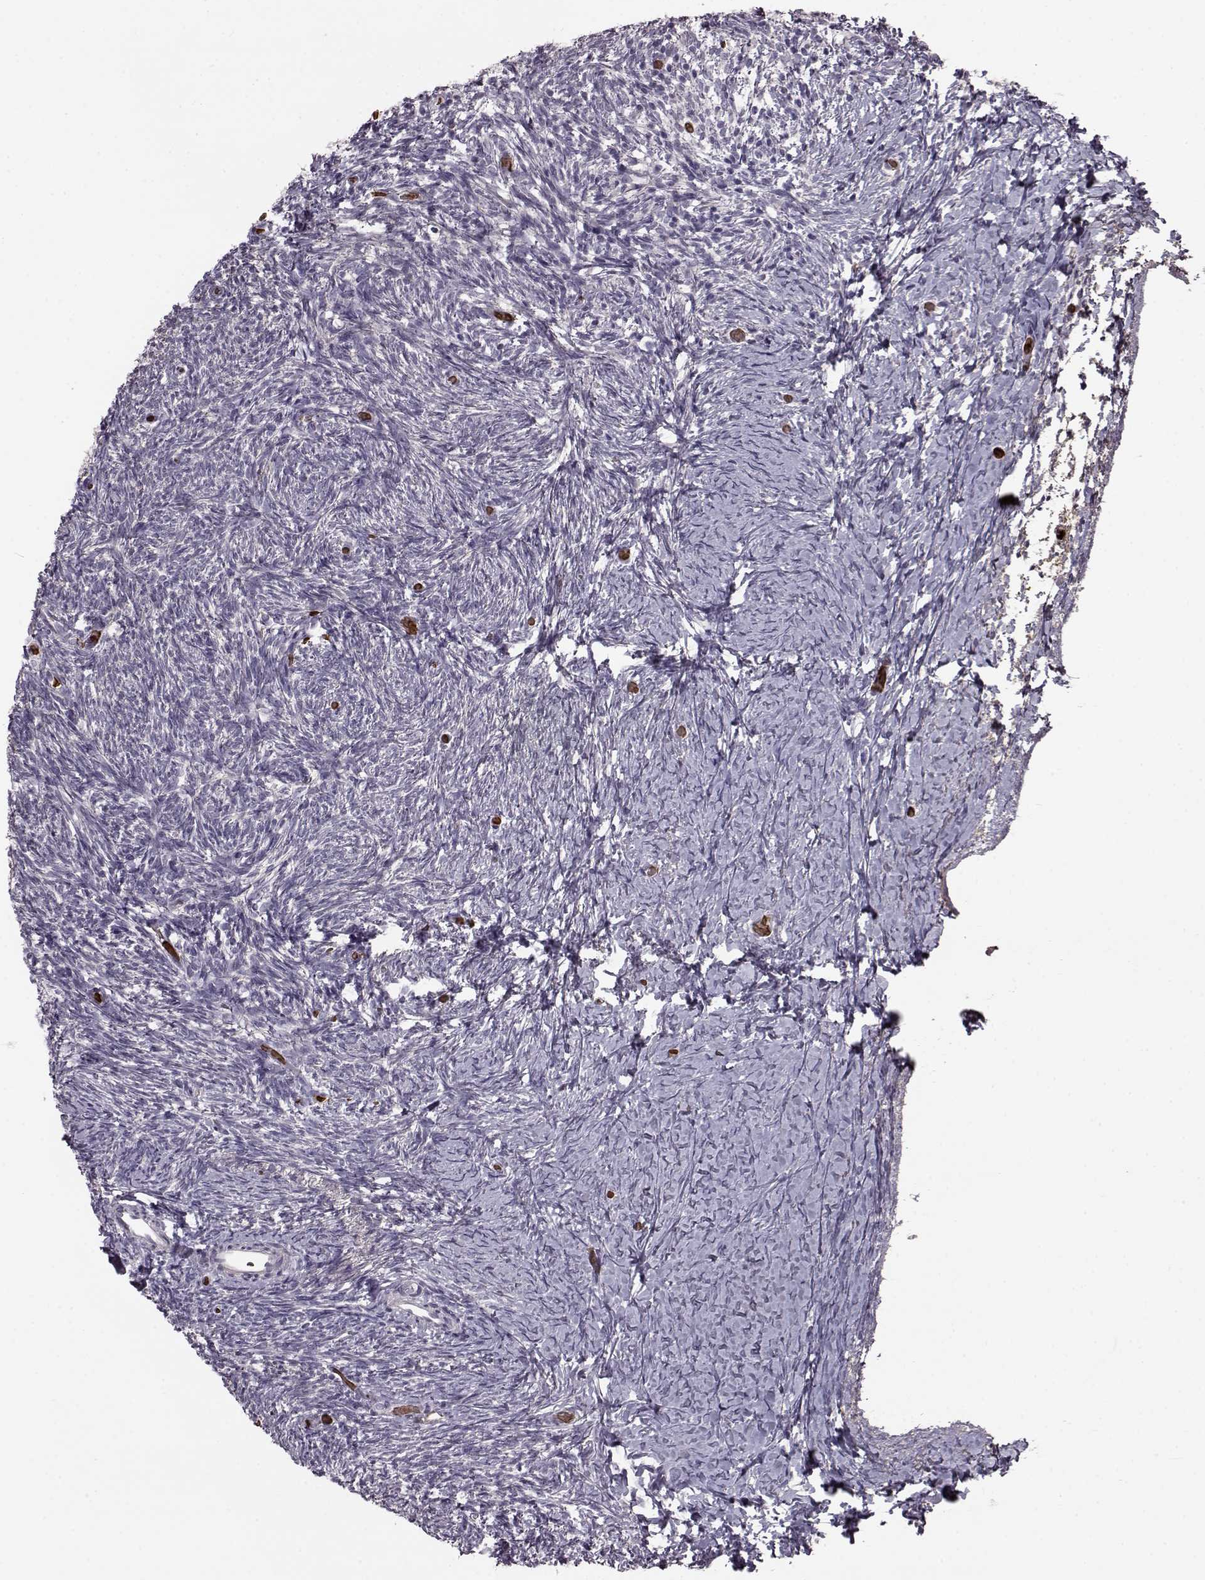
{"staining": {"intensity": "negative", "quantity": "none", "location": "none"}, "tissue": "ovary", "cell_type": "Follicle cells", "image_type": "normal", "snomed": [{"axis": "morphology", "description": "Normal tissue, NOS"}, {"axis": "topography", "description": "Ovary"}], "caption": "This photomicrograph is of benign ovary stained with immunohistochemistry (IHC) to label a protein in brown with the nuclei are counter-stained blue. There is no staining in follicle cells. (DAB immunohistochemistry (IHC) visualized using brightfield microscopy, high magnification).", "gene": "PROP1", "patient": {"sex": "female", "age": 39}}